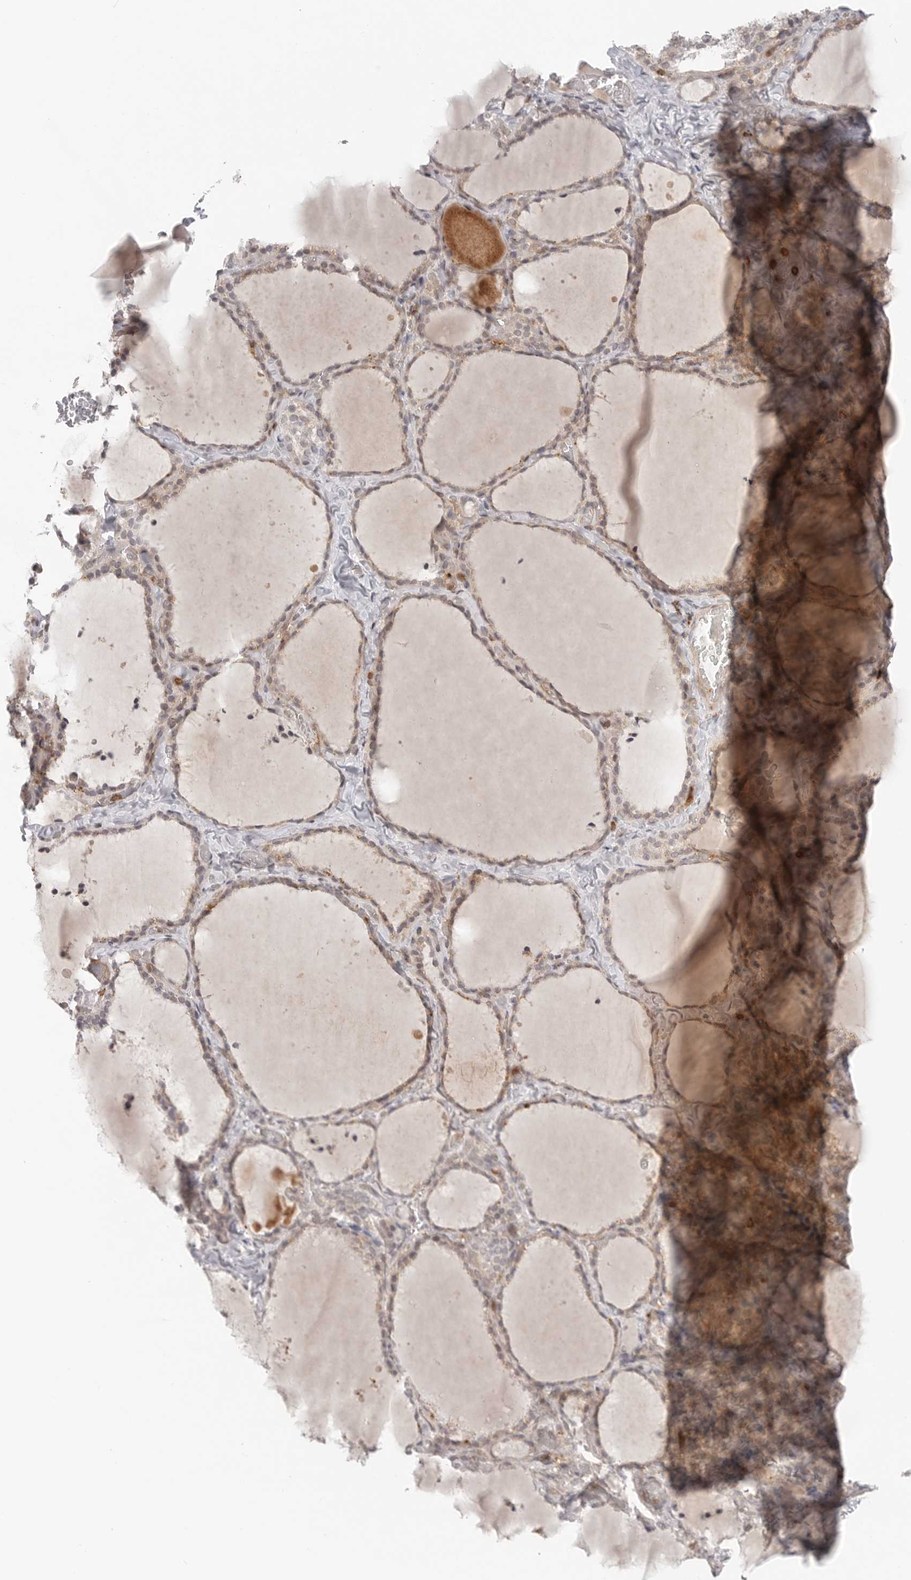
{"staining": {"intensity": "weak", "quantity": "<25%", "location": "cytoplasmic/membranous"}, "tissue": "thyroid gland", "cell_type": "Glandular cells", "image_type": "normal", "snomed": [{"axis": "morphology", "description": "Normal tissue, NOS"}, {"axis": "topography", "description": "Thyroid gland"}], "caption": "Immunohistochemistry (IHC) histopathology image of benign thyroid gland: thyroid gland stained with DAB (3,3'-diaminobenzidine) exhibits no significant protein staining in glandular cells.", "gene": "SH3KBP1", "patient": {"sex": "female", "age": 22}}